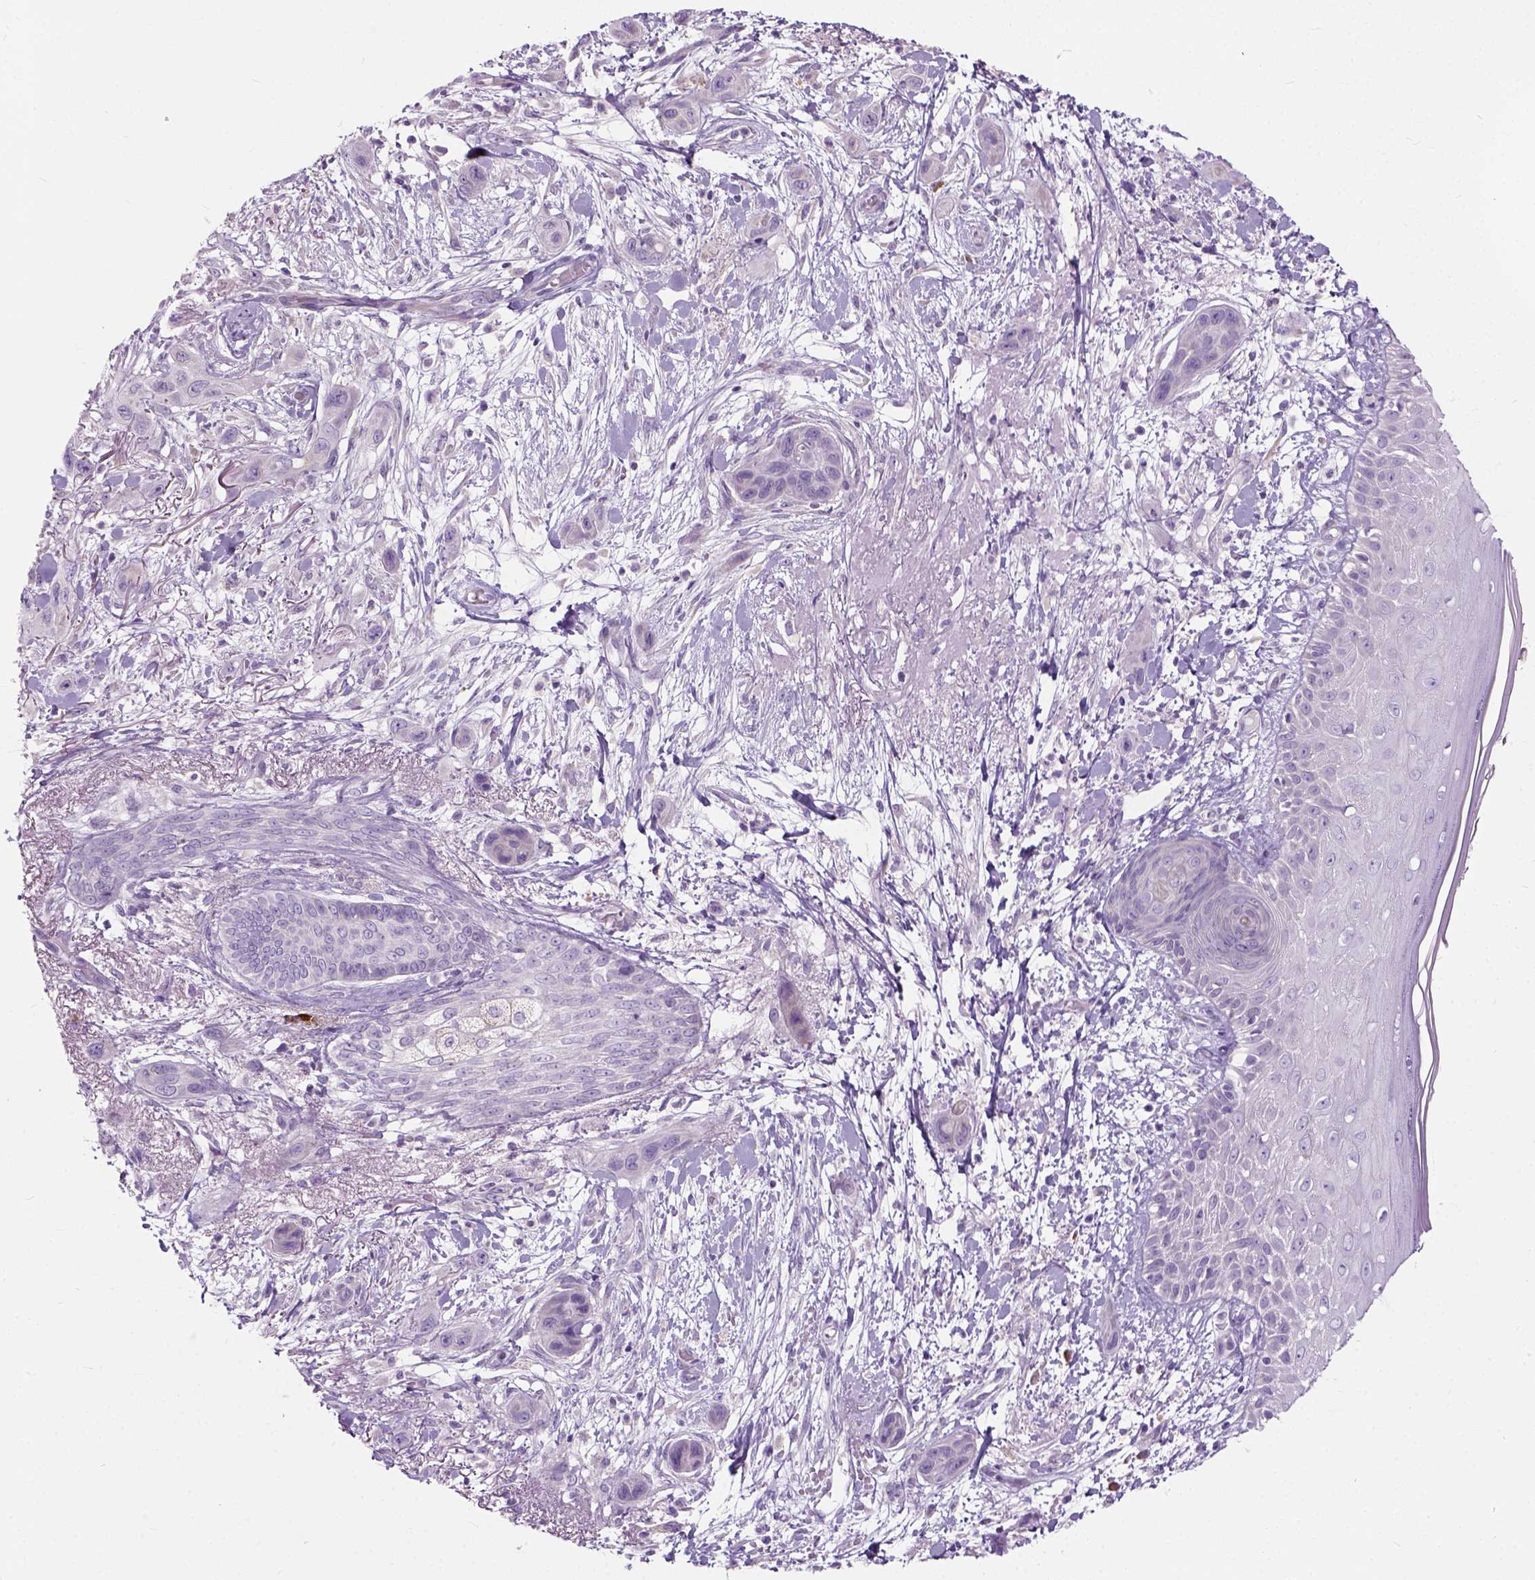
{"staining": {"intensity": "negative", "quantity": "none", "location": "none"}, "tissue": "skin cancer", "cell_type": "Tumor cells", "image_type": "cancer", "snomed": [{"axis": "morphology", "description": "Squamous cell carcinoma, NOS"}, {"axis": "topography", "description": "Skin"}], "caption": "A photomicrograph of human squamous cell carcinoma (skin) is negative for staining in tumor cells. (Brightfield microscopy of DAB immunohistochemistry at high magnification).", "gene": "TRIM72", "patient": {"sex": "male", "age": 79}}